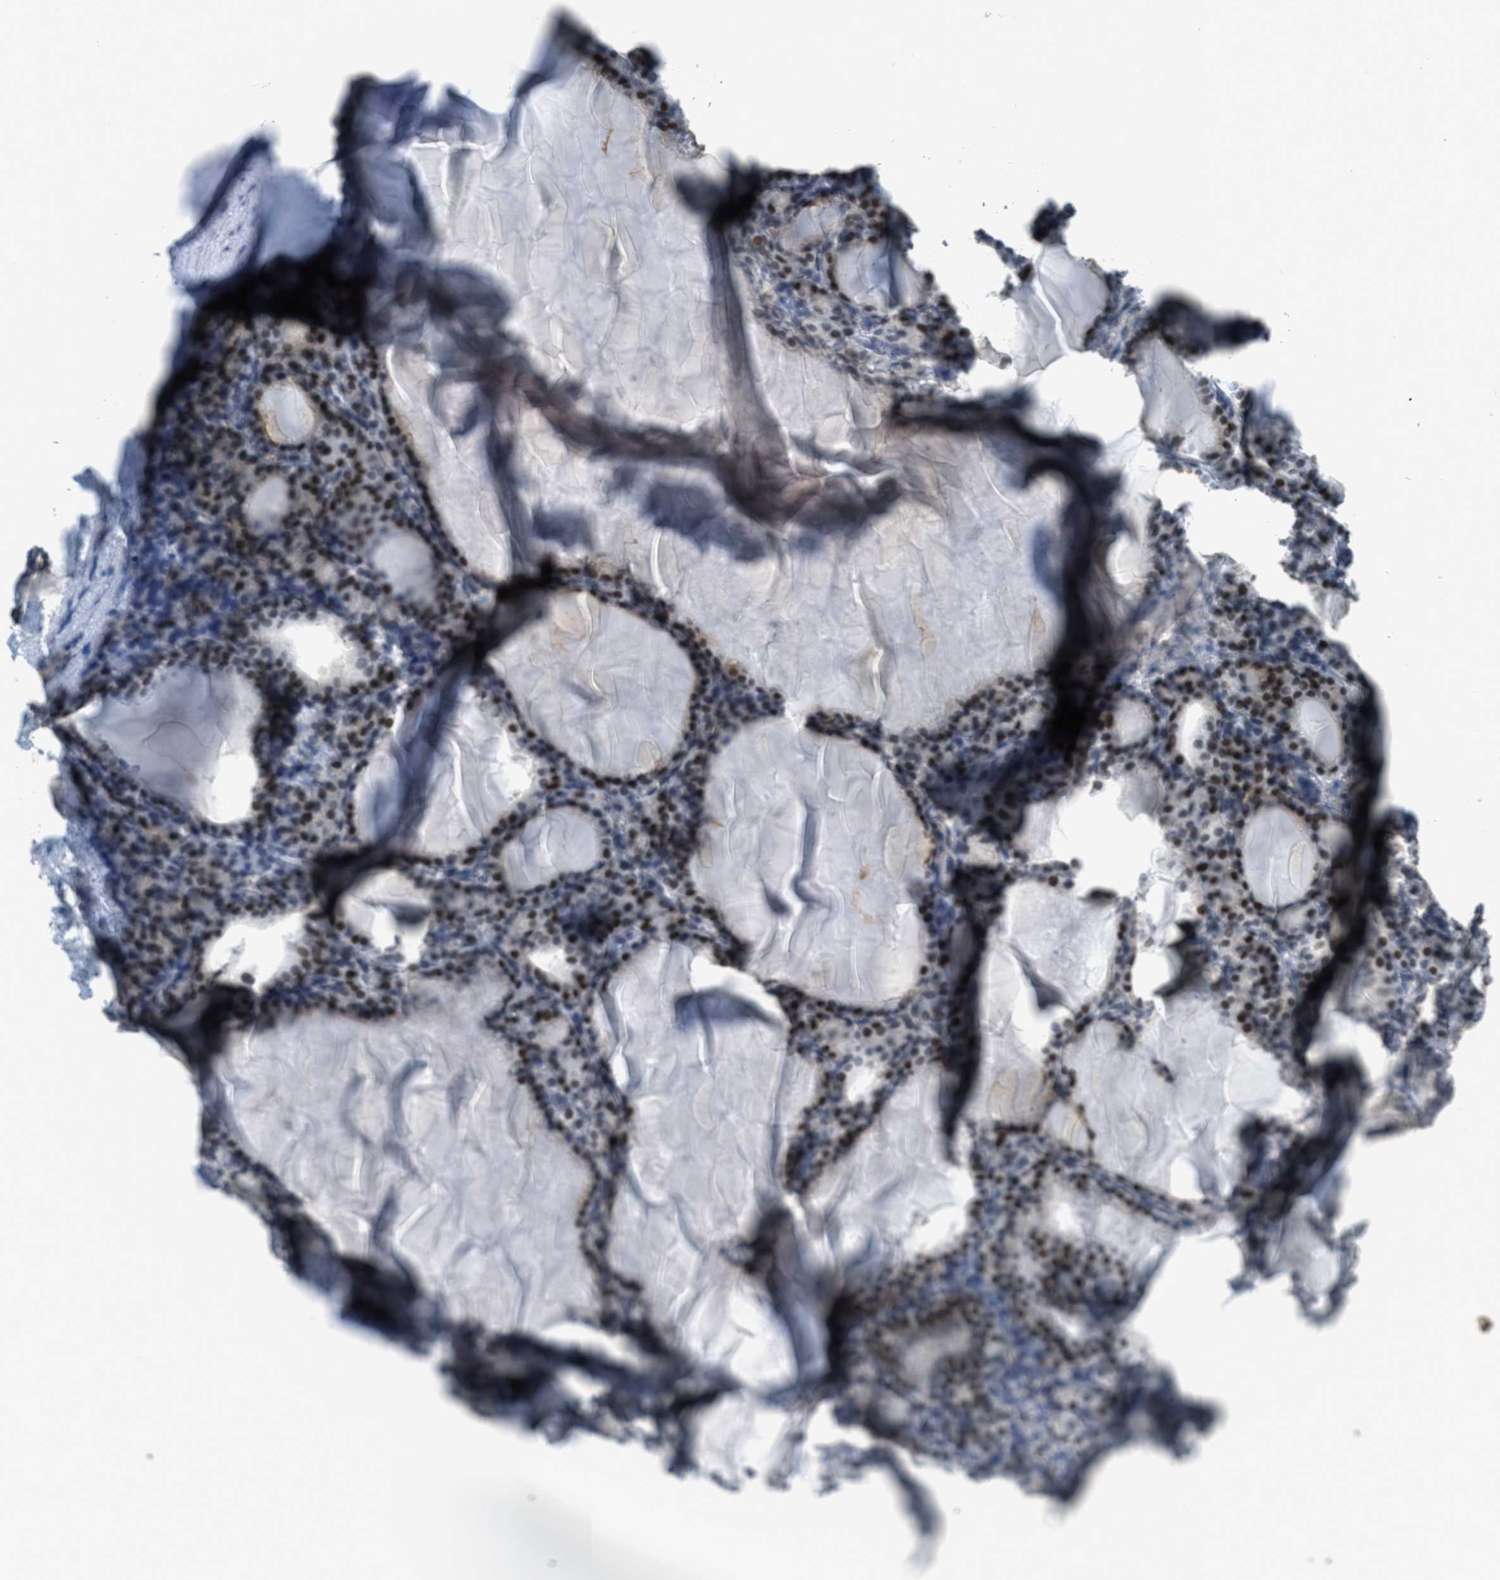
{"staining": {"intensity": "strong", "quantity": ">75%", "location": "nuclear"}, "tissue": "thyroid gland", "cell_type": "Glandular cells", "image_type": "normal", "snomed": [{"axis": "morphology", "description": "Normal tissue, NOS"}, {"axis": "topography", "description": "Thyroid gland"}], "caption": "Immunohistochemistry staining of benign thyroid gland, which demonstrates high levels of strong nuclear positivity in about >75% of glandular cells indicating strong nuclear protein staining. The staining was performed using DAB (brown) for protein detection and nuclei were counterstained in hematoxylin (blue).", "gene": "TTC13", "patient": {"sex": "female", "age": 28}}